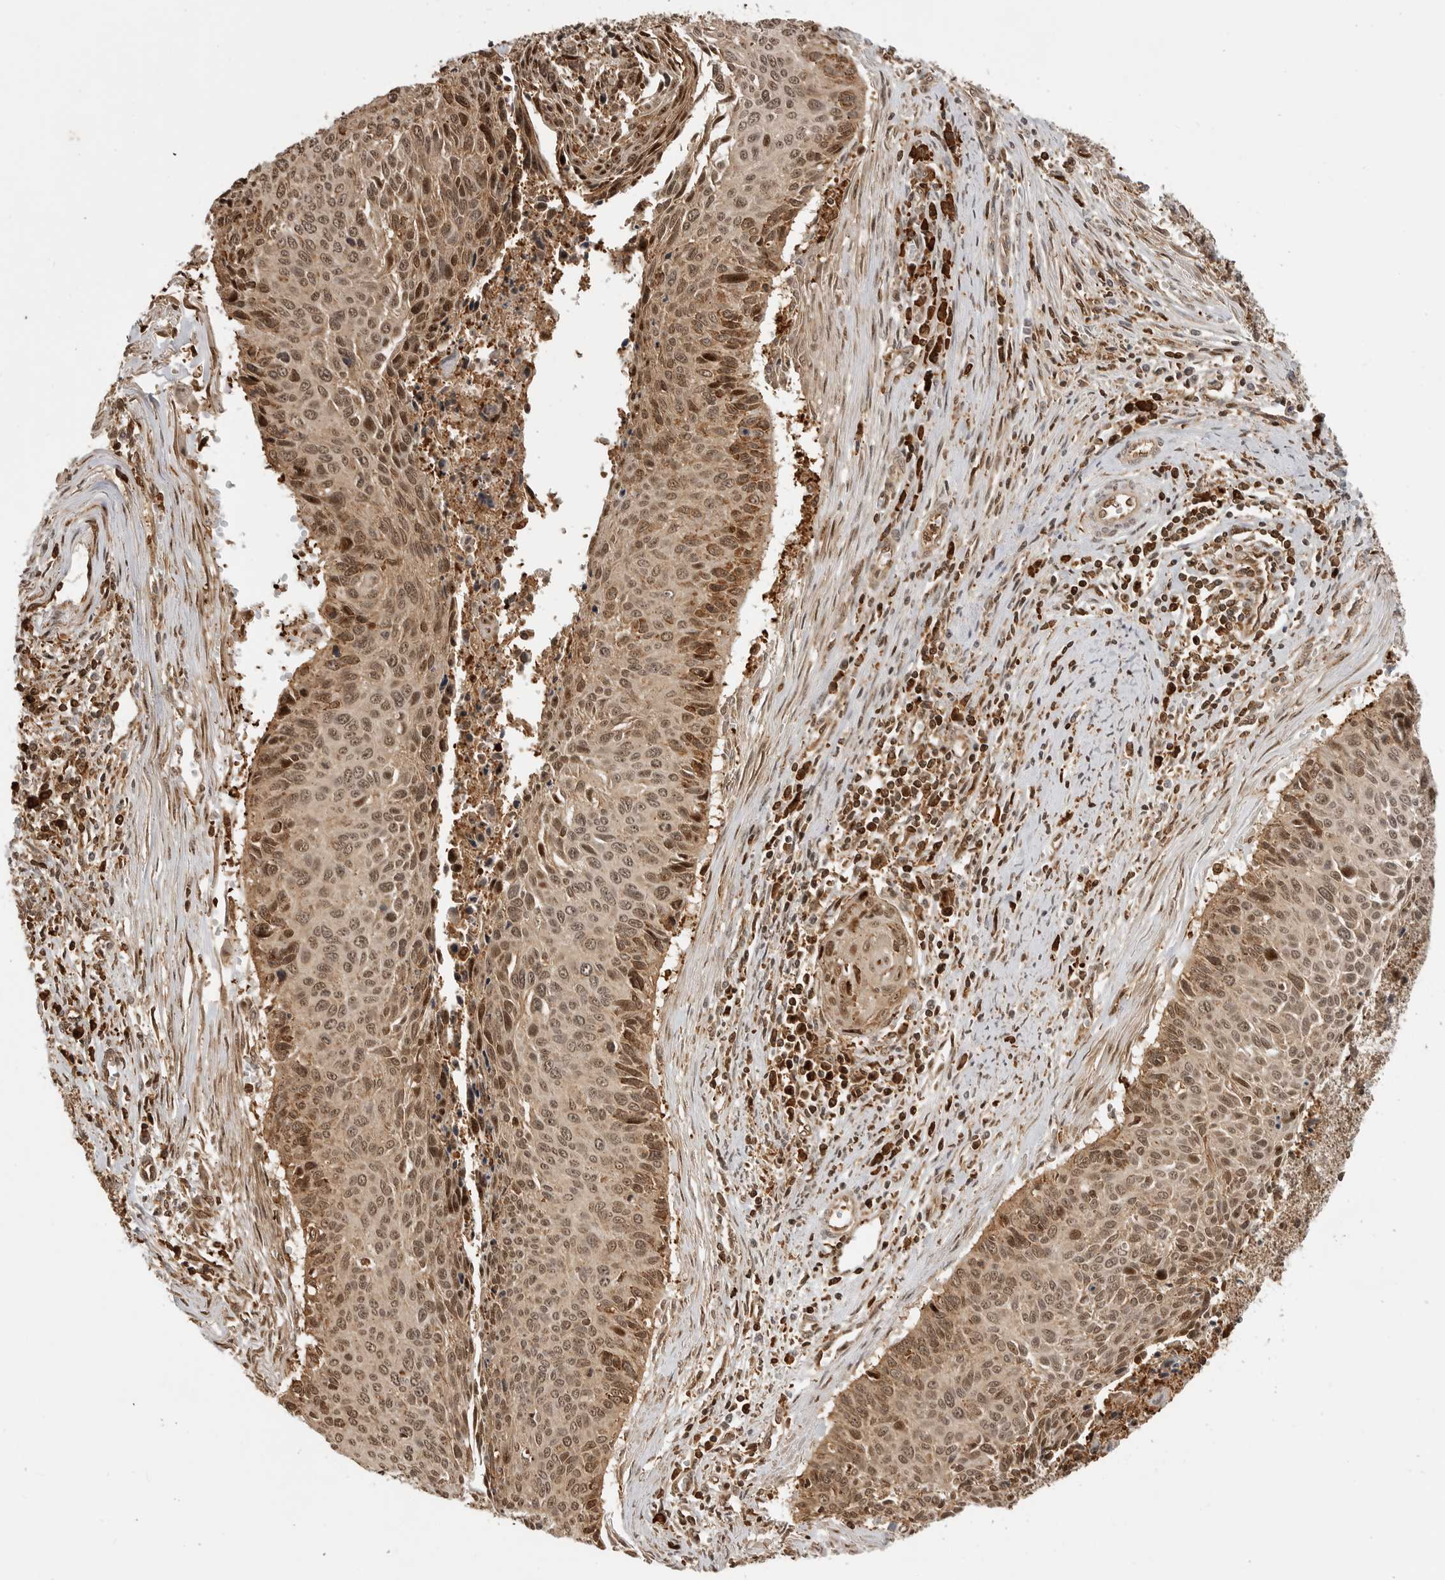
{"staining": {"intensity": "moderate", "quantity": ">75%", "location": "cytoplasmic/membranous,nuclear"}, "tissue": "cervical cancer", "cell_type": "Tumor cells", "image_type": "cancer", "snomed": [{"axis": "morphology", "description": "Squamous cell carcinoma, NOS"}, {"axis": "topography", "description": "Cervix"}], "caption": "High-power microscopy captured an immunohistochemistry (IHC) photomicrograph of cervical cancer (squamous cell carcinoma), revealing moderate cytoplasmic/membranous and nuclear expression in approximately >75% of tumor cells.", "gene": "BMP2K", "patient": {"sex": "female", "age": 55}}